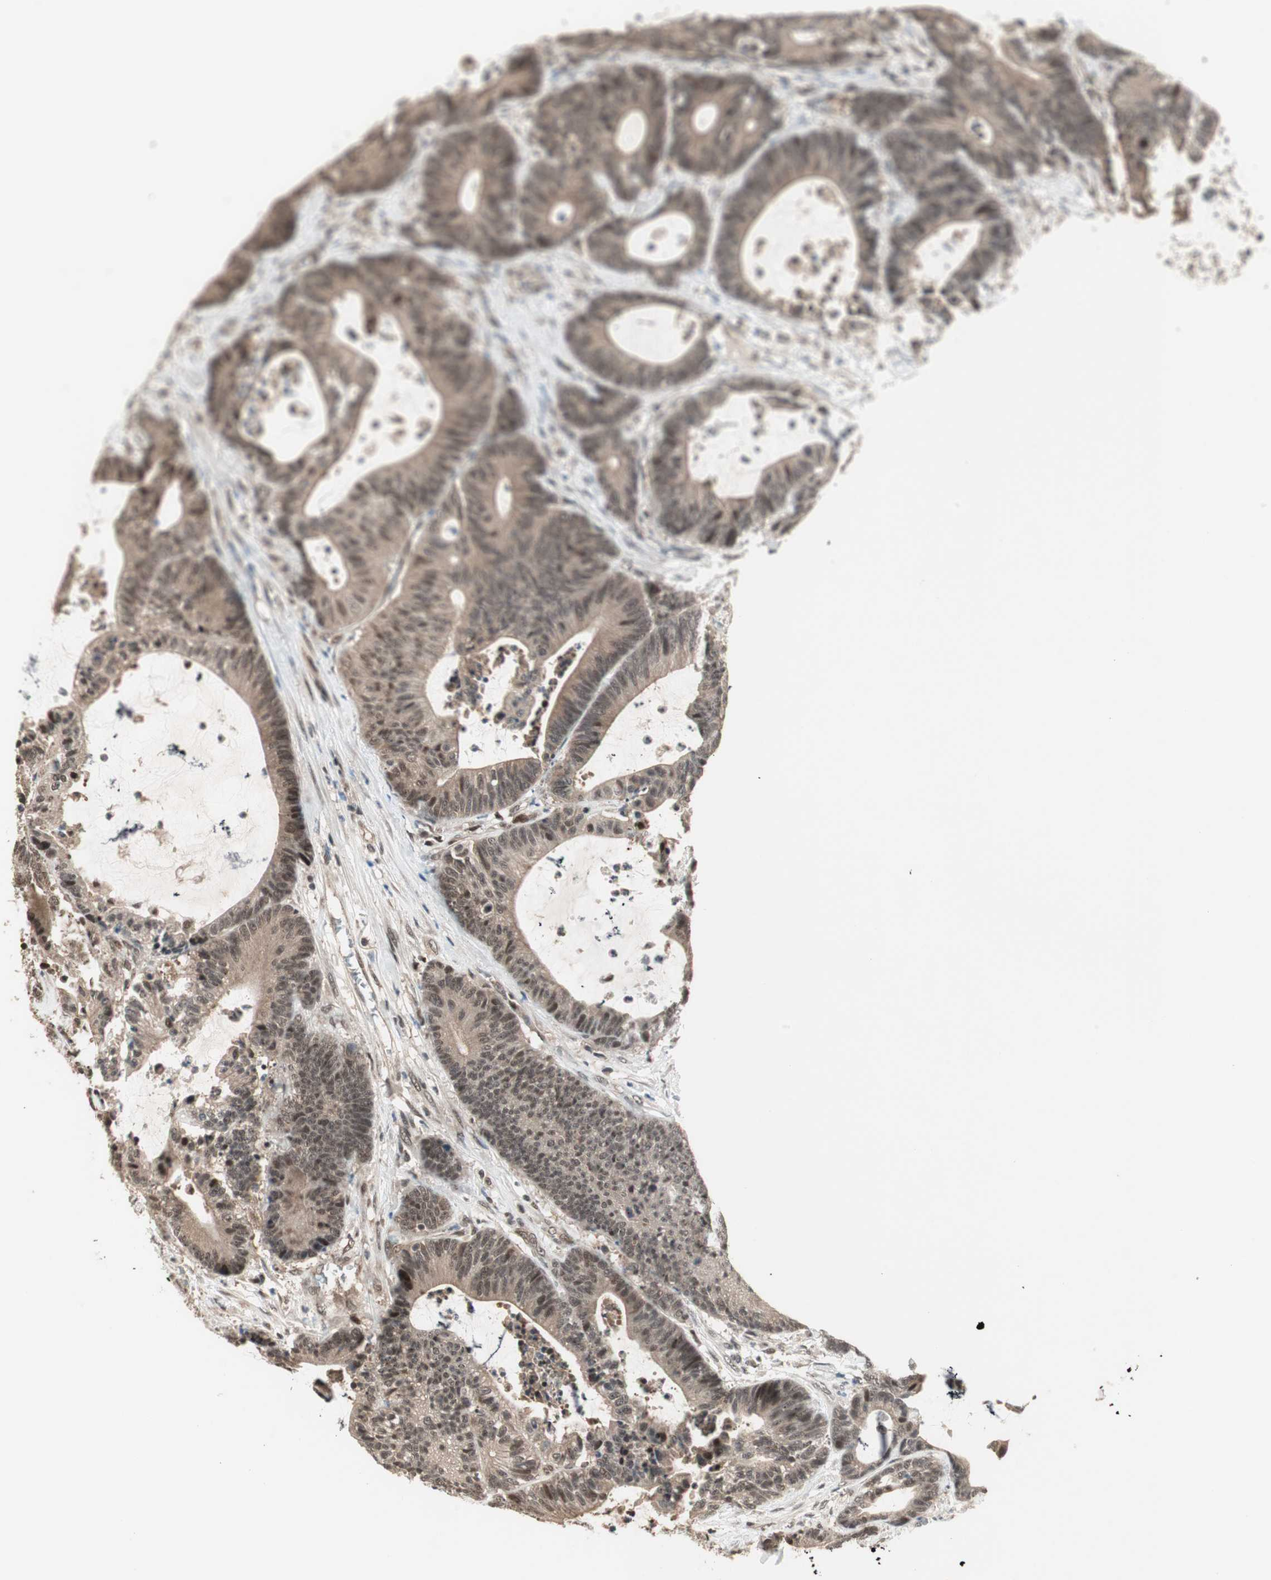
{"staining": {"intensity": "weak", "quantity": ">75%", "location": "cytoplasmic/membranous,nuclear"}, "tissue": "colorectal cancer", "cell_type": "Tumor cells", "image_type": "cancer", "snomed": [{"axis": "morphology", "description": "Adenocarcinoma, NOS"}, {"axis": "topography", "description": "Colon"}], "caption": "DAB (3,3'-diaminobenzidine) immunohistochemical staining of colorectal cancer displays weak cytoplasmic/membranous and nuclear protein staining in approximately >75% of tumor cells.", "gene": "ZNF701", "patient": {"sex": "female", "age": 84}}